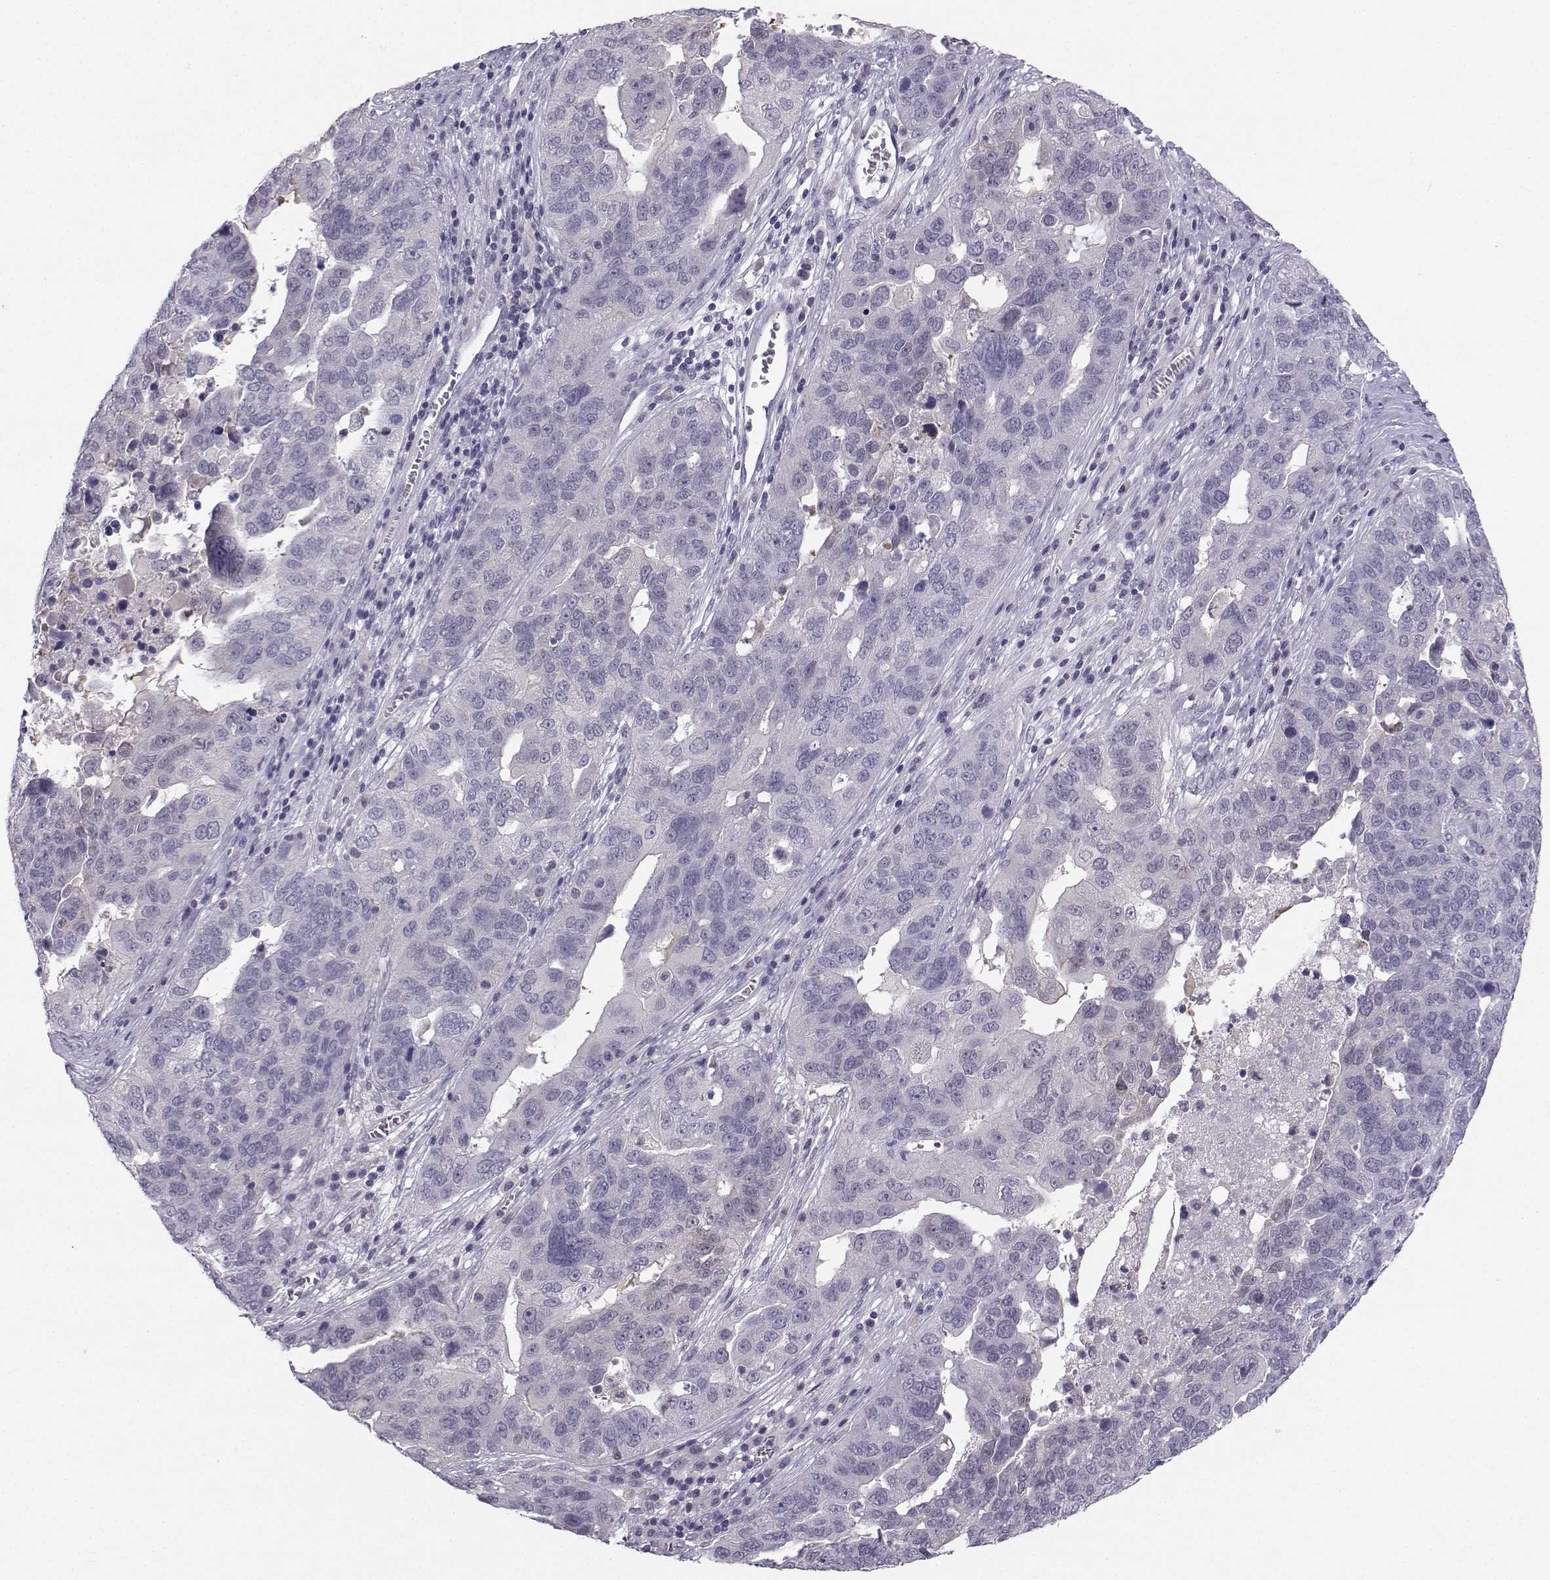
{"staining": {"intensity": "negative", "quantity": "none", "location": "none"}, "tissue": "ovarian cancer", "cell_type": "Tumor cells", "image_type": "cancer", "snomed": [{"axis": "morphology", "description": "Carcinoma, endometroid"}, {"axis": "topography", "description": "Soft tissue"}, {"axis": "topography", "description": "Ovary"}], "caption": "Human ovarian endometroid carcinoma stained for a protein using immunohistochemistry reveals no positivity in tumor cells.", "gene": "MROH7", "patient": {"sex": "female", "age": 52}}